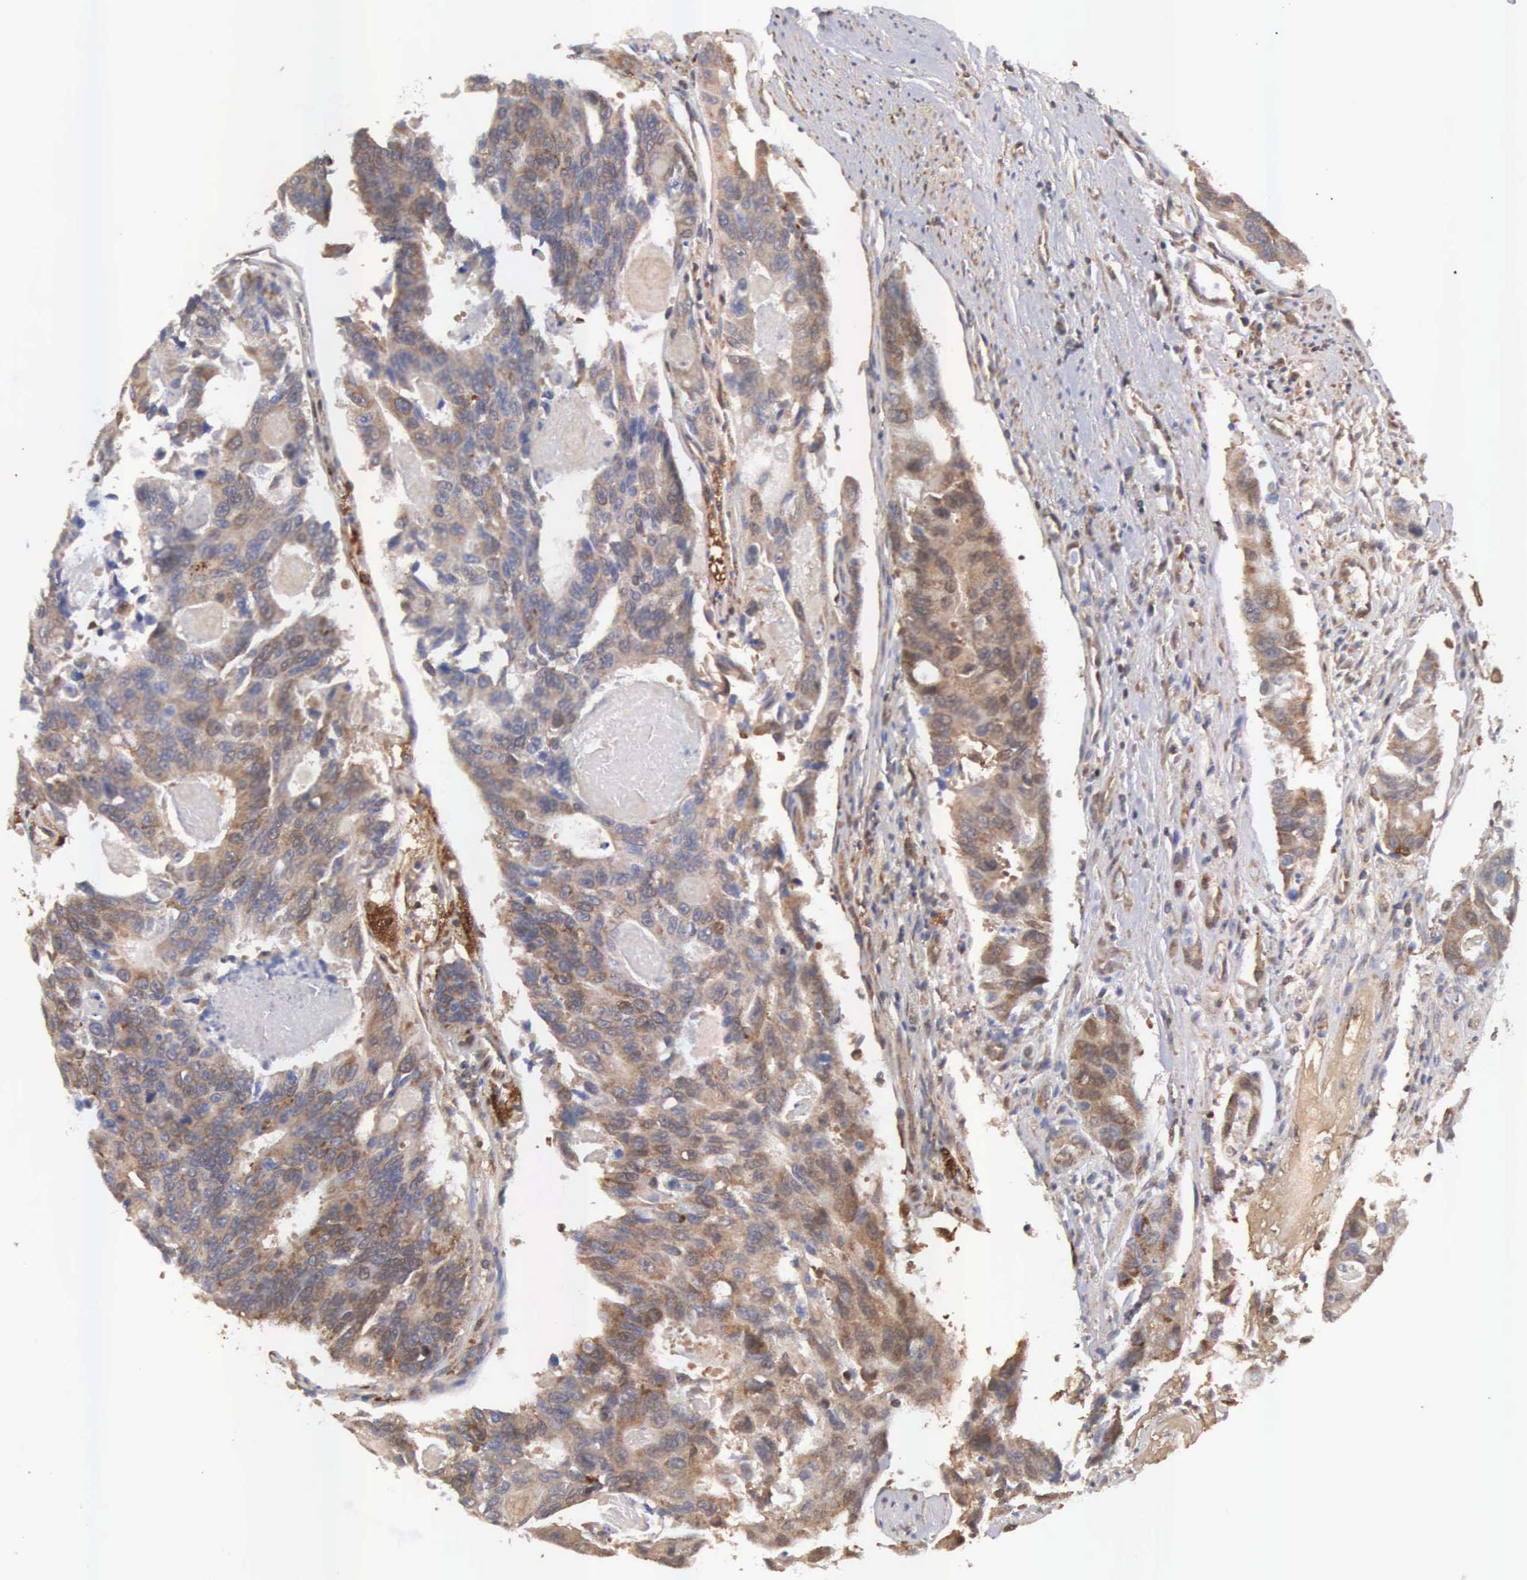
{"staining": {"intensity": "moderate", "quantity": ">75%", "location": "cytoplasmic/membranous"}, "tissue": "colorectal cancer", "cell_type": "Tumor cells", "image_type": "cancer", "snomed": [{"axis": "morphology", "description": "Adenocarcinoma, NOS"}, {"axis": "topography", "description": "Colon"}], "caption": "IHC staining of colorectal cancer, which demonstrates medium levels of moderate cytoplasmic/membranous positivity in approximately >75% of tumor cells indicating moderate cytoplasmic/membranous protein staining. The staining was performed using DAB (brown) for protein detection and nuclei were counterstained in hematoxylin (blue).", "gene": "DHRS1", "patient": {"sex": "female", "age": 86}}